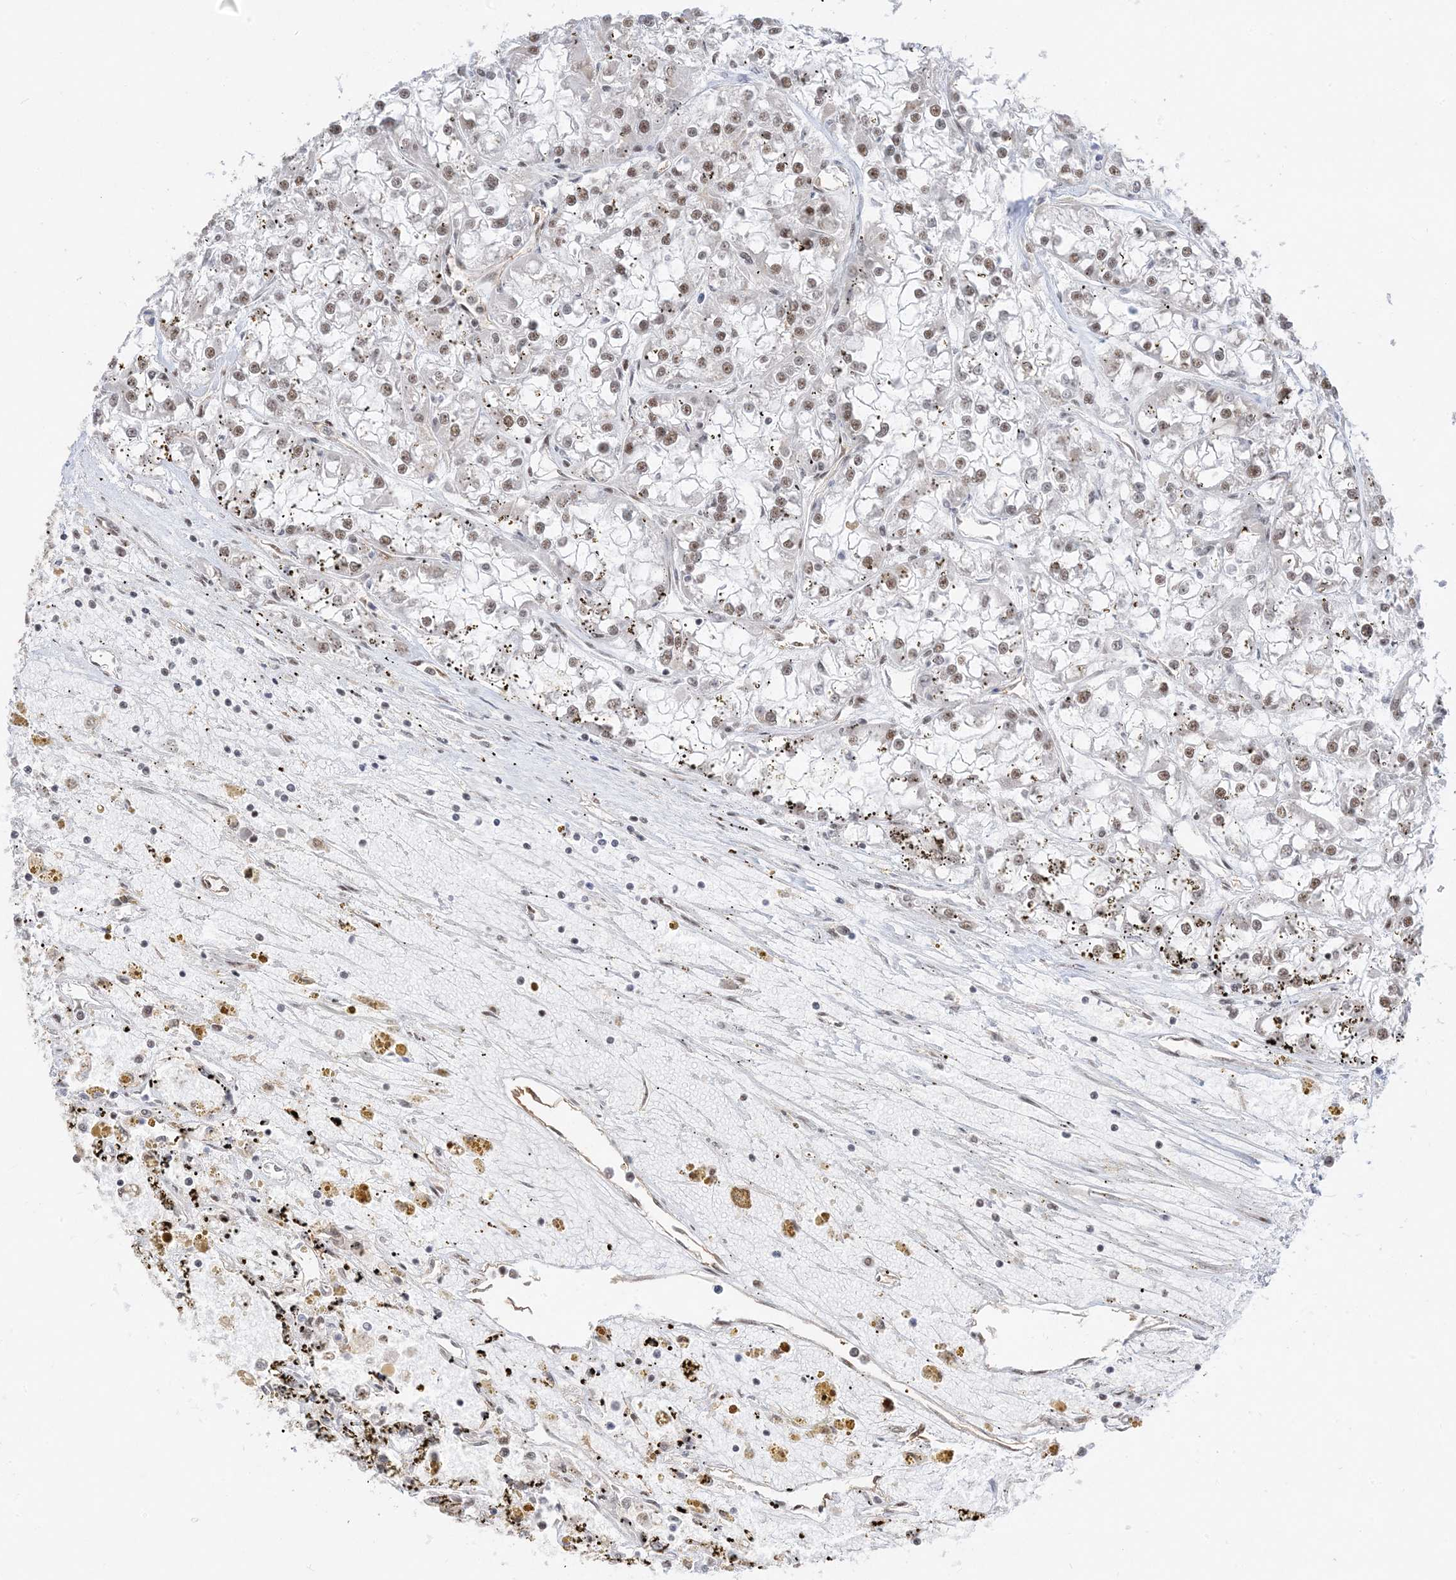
{"staining": {"intensity": "weak", "quantity": "25%-75%", "location": "nuclear"}, "tissue": "renal cancer", "cell_type": "Tumor cells", "image_type": "cancer", "snomed": [{"axis": "morphology", "description": "Adenocarcinoma, NOS"}, {"axis": "topography", "description": "Kidney"}], "caption": "The immunohistochemical stain highlights weak nuclear positivity in tumor cells of renal adenocarcinoma tissue.", "gene": "SF3A3", "patient": {"sex": "female", "age": 52}}